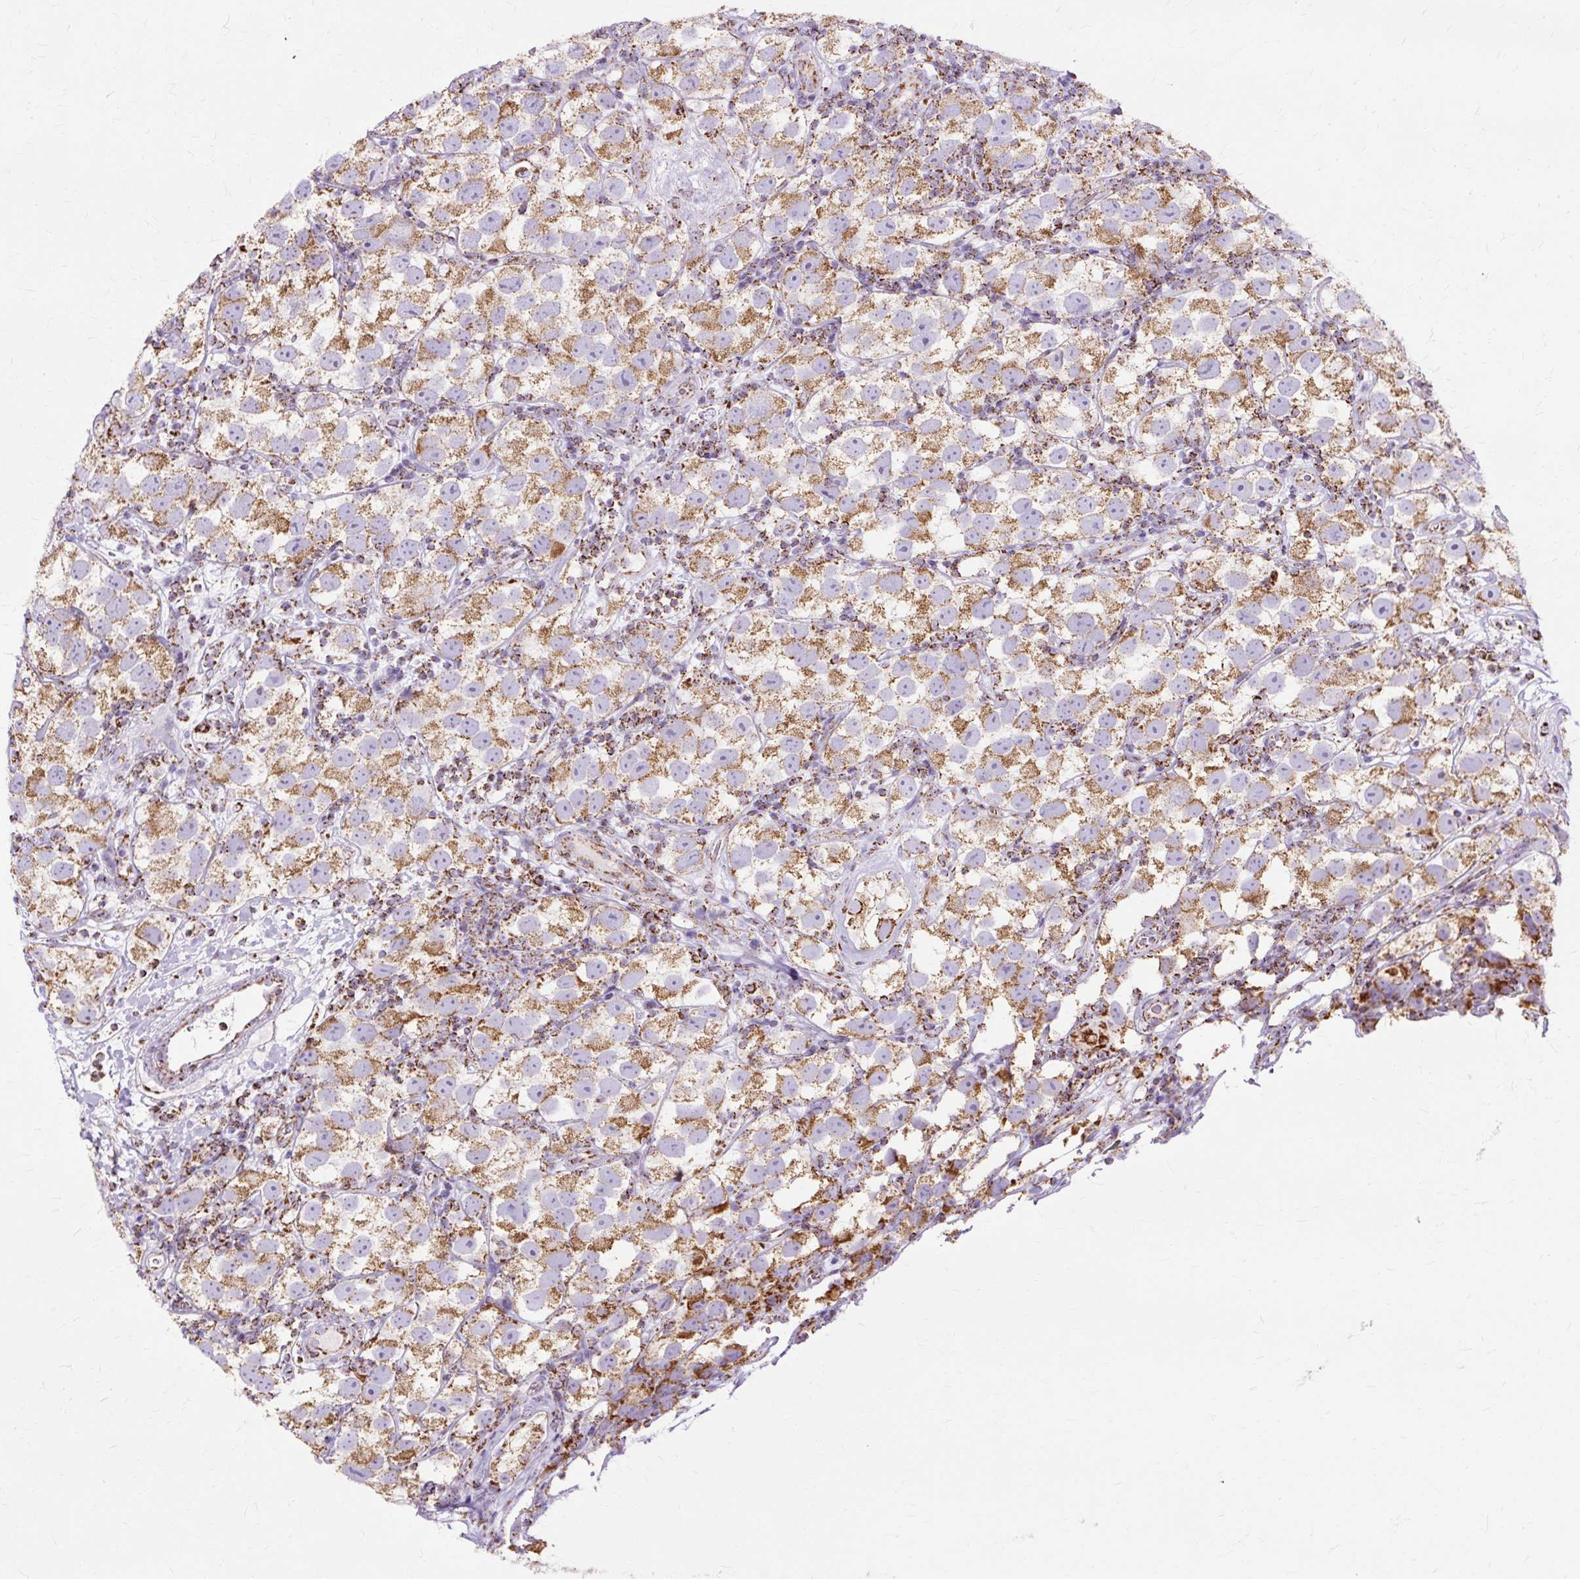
{"staining": {"intensity": "moderate", "quantity": ">75%", "location": "cytoplasmic/membranous"}, "tissue": "testis cancer", "cell_type": "Tumor cells", "image_type": "cancer", "snomed": [{"axis": "morphology", "description": "Seminoma, NOS"}, {"axis": "topography", "description": "Testis"}], "caption": "A brown stain labels moderate cytoplasmic/membranous expression of a protein in testis cancer tumor cells.", "gene": "DLAT", "patient": {"sex": "male", "age": 26}}